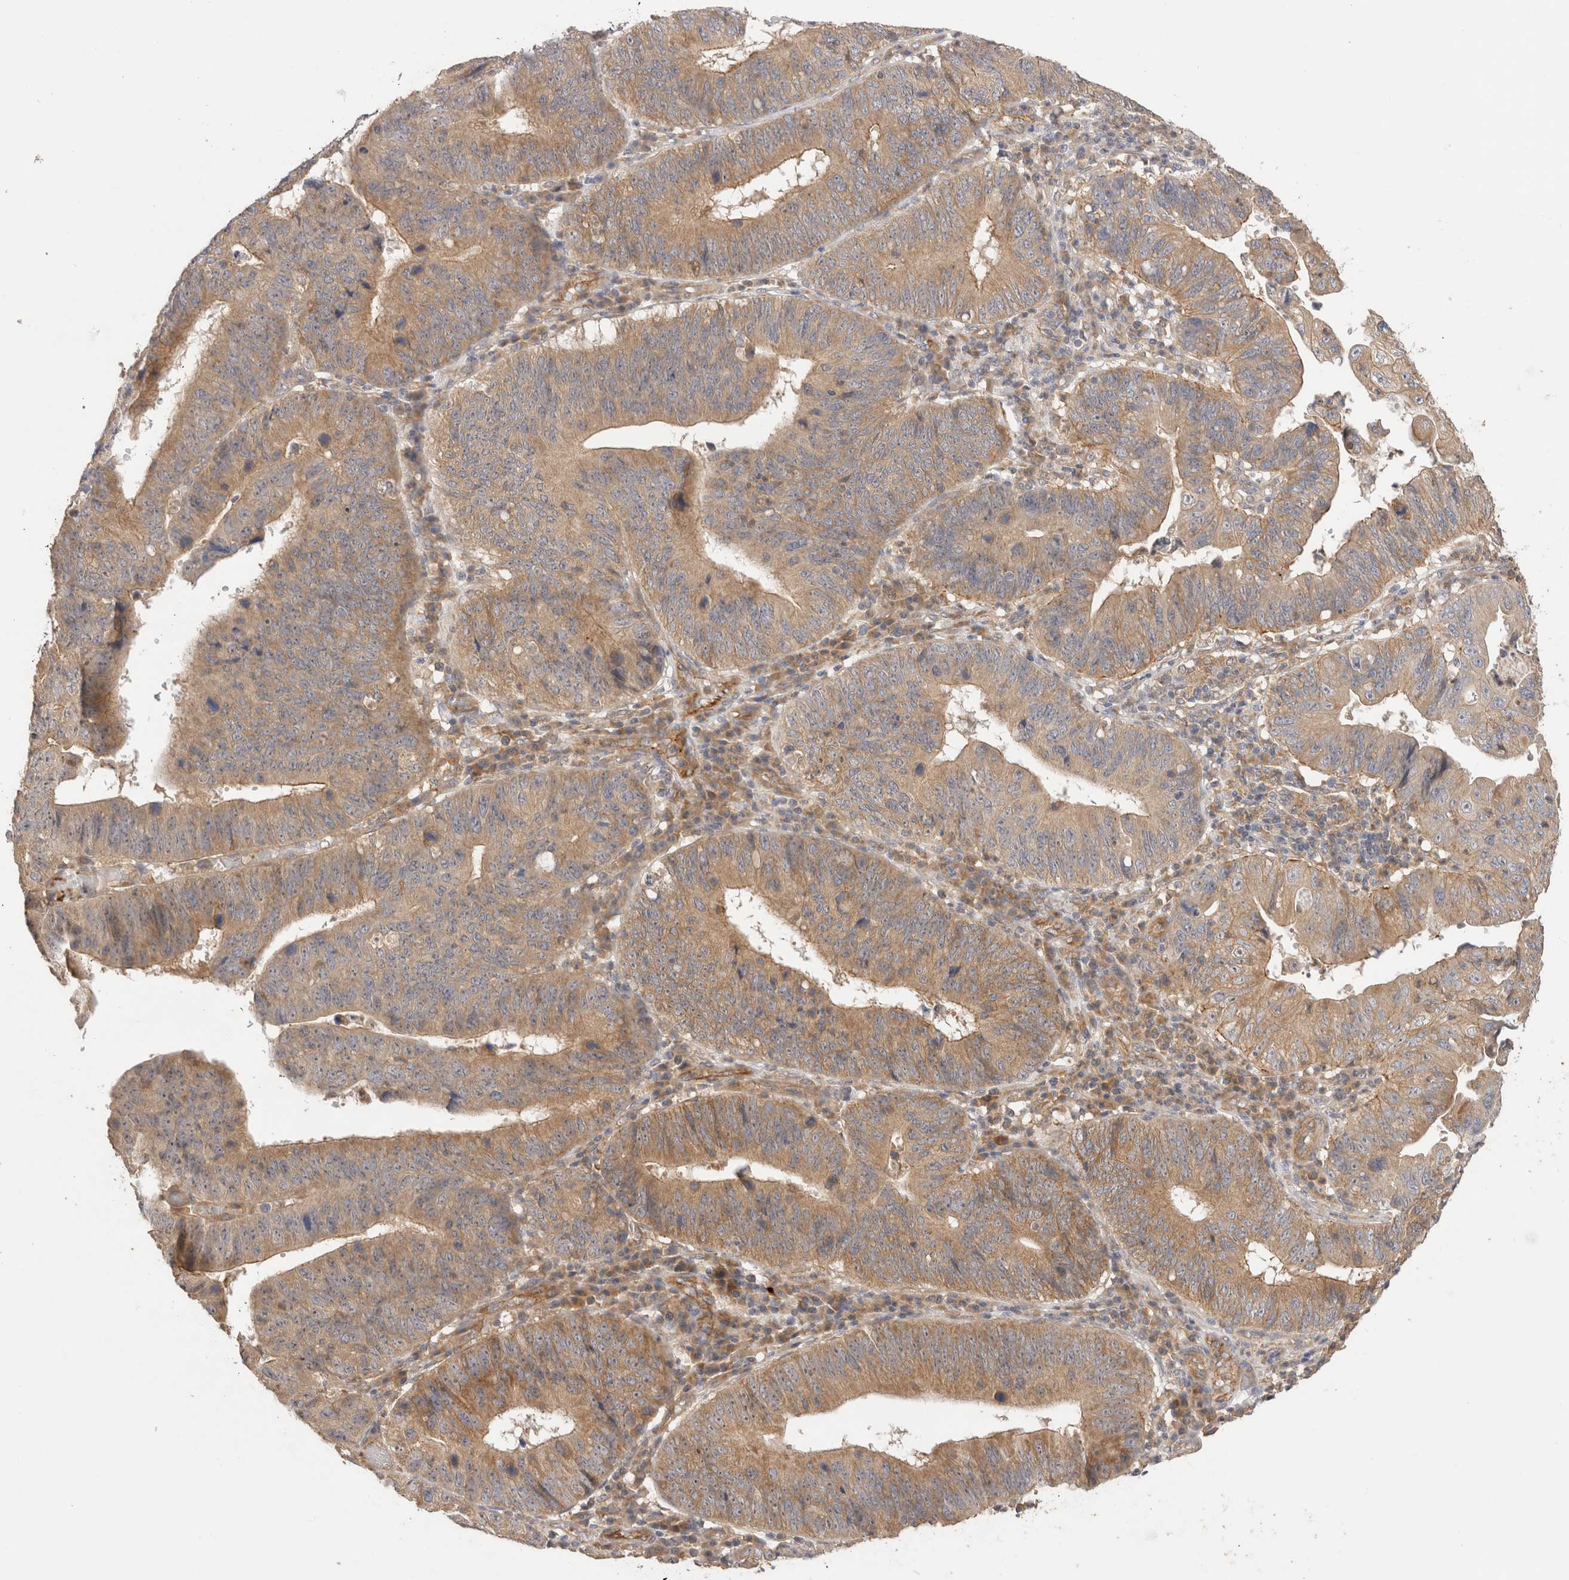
{"staining": {"intensity": "moderate", "quantity": ">75%", "location": "cytoplasmic/membranous"}, "tissue": "stomach cancer", "cell_type": "Tumor cells", "image_type": "cancer", "snomed": [{"axis": "morphology", "description": "Adenocarcinoma, NOS"}, {"axis": "topography", "description": "Stomach"}], "caption": "DAB immunohistochemical staining of stomach cancer reveals moderate cytoplasmic/membranous protein staining in approximately >75% of tumor cells. Using DAB (brown) and hematoxylin (blue) stains, captured at high magnification using brightfield microscopy.", "gene": "SGK3", "patient": {"sex": "male", "age": 59}}